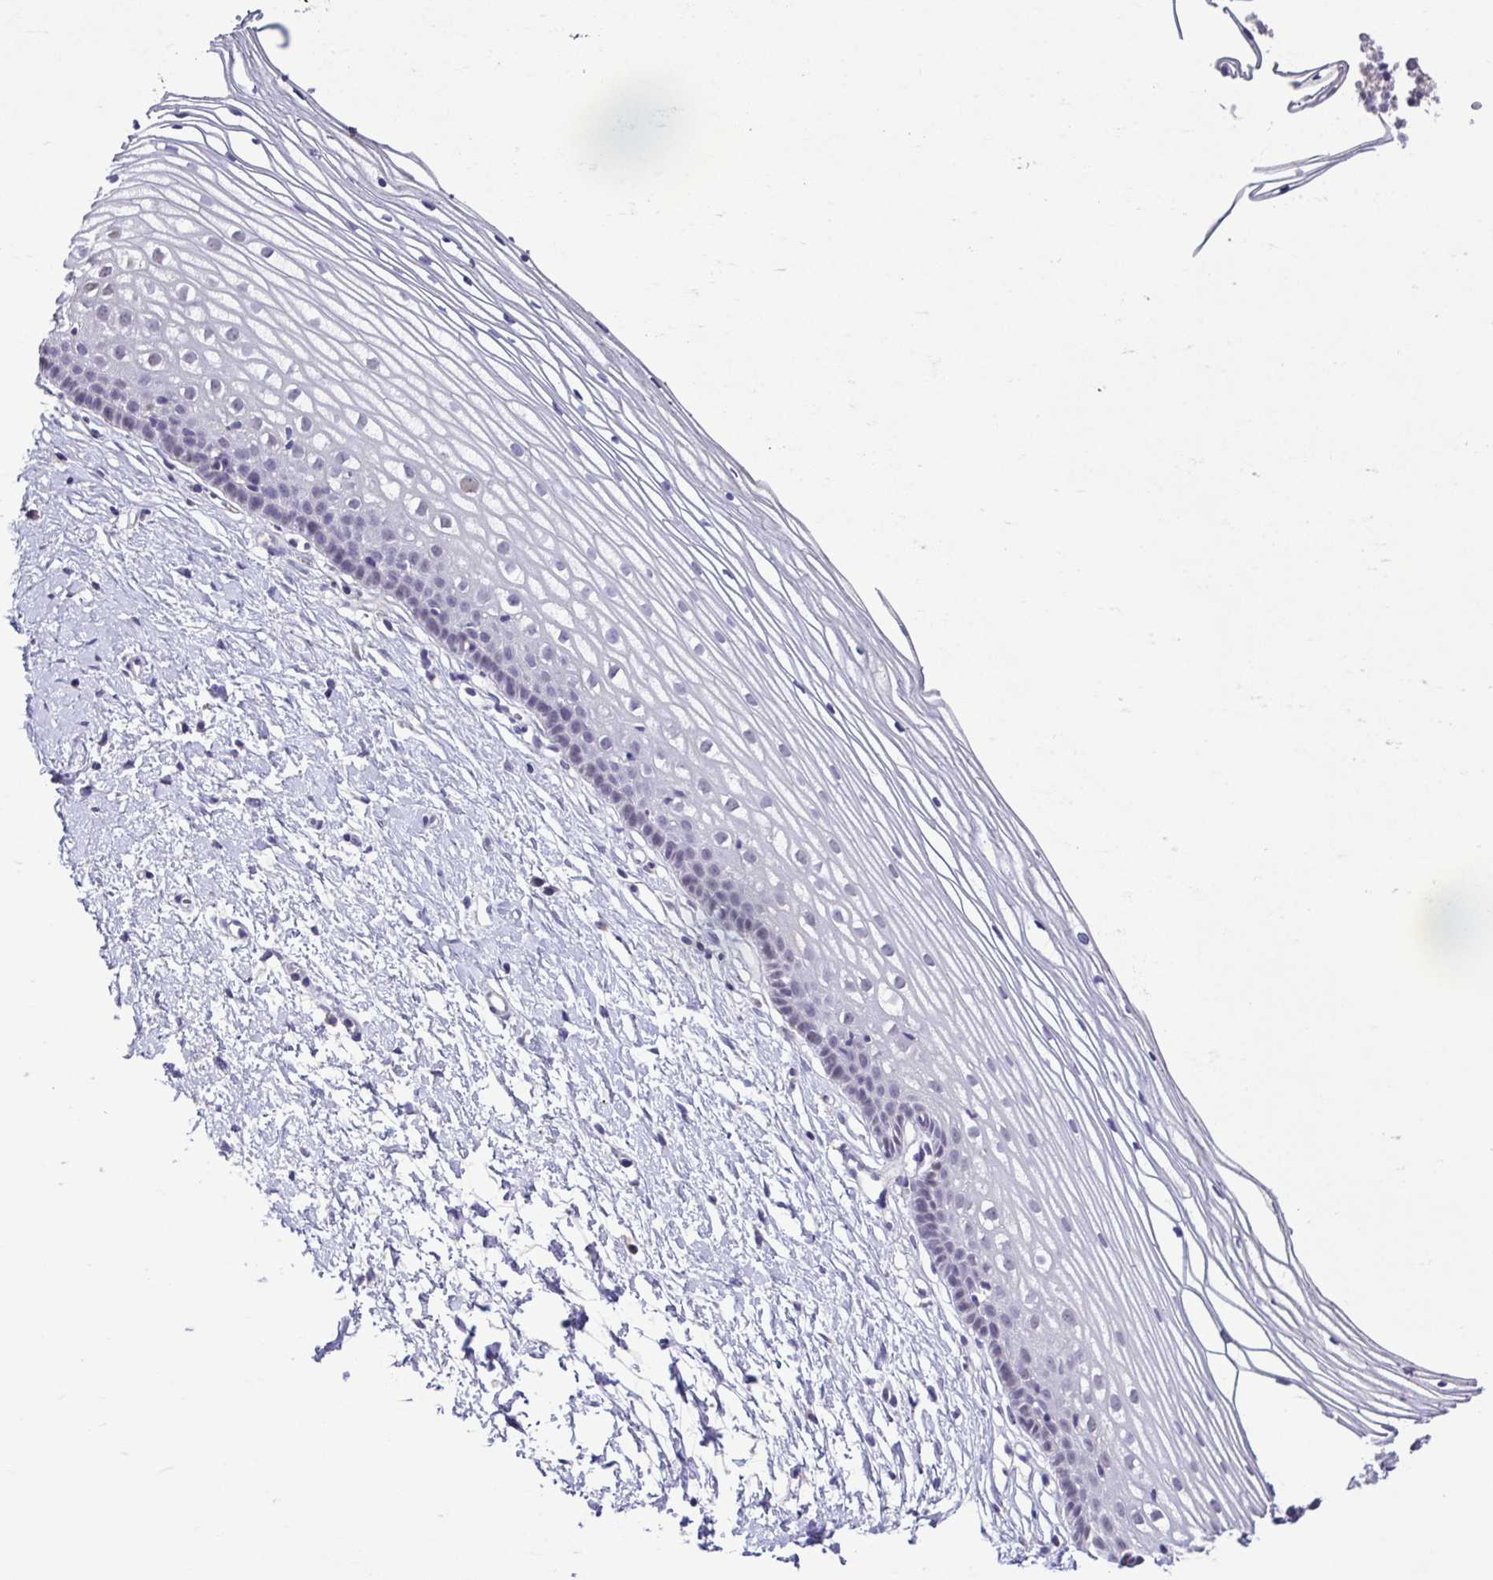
{"staining": {"intensity": "negative", "quantity": "none", "location": "none"}, "tissue": "cervix", "cell_type": "Glandular cells", "image_type": "normal", "snomed": [{"axis": "morphology", "description": "Normal tissue, NOS"}, {"axis": "topography", "description": "Cervix"}], "caption": "A micrograph of cervix stained for a protein demonstrates no brown staining in glandular cells. (DAB immunohistochemistry (IHC) with hematoxylin counter stain).", "gene": "ACTRT3", "patient": {"sex": "female", "age": 40}}